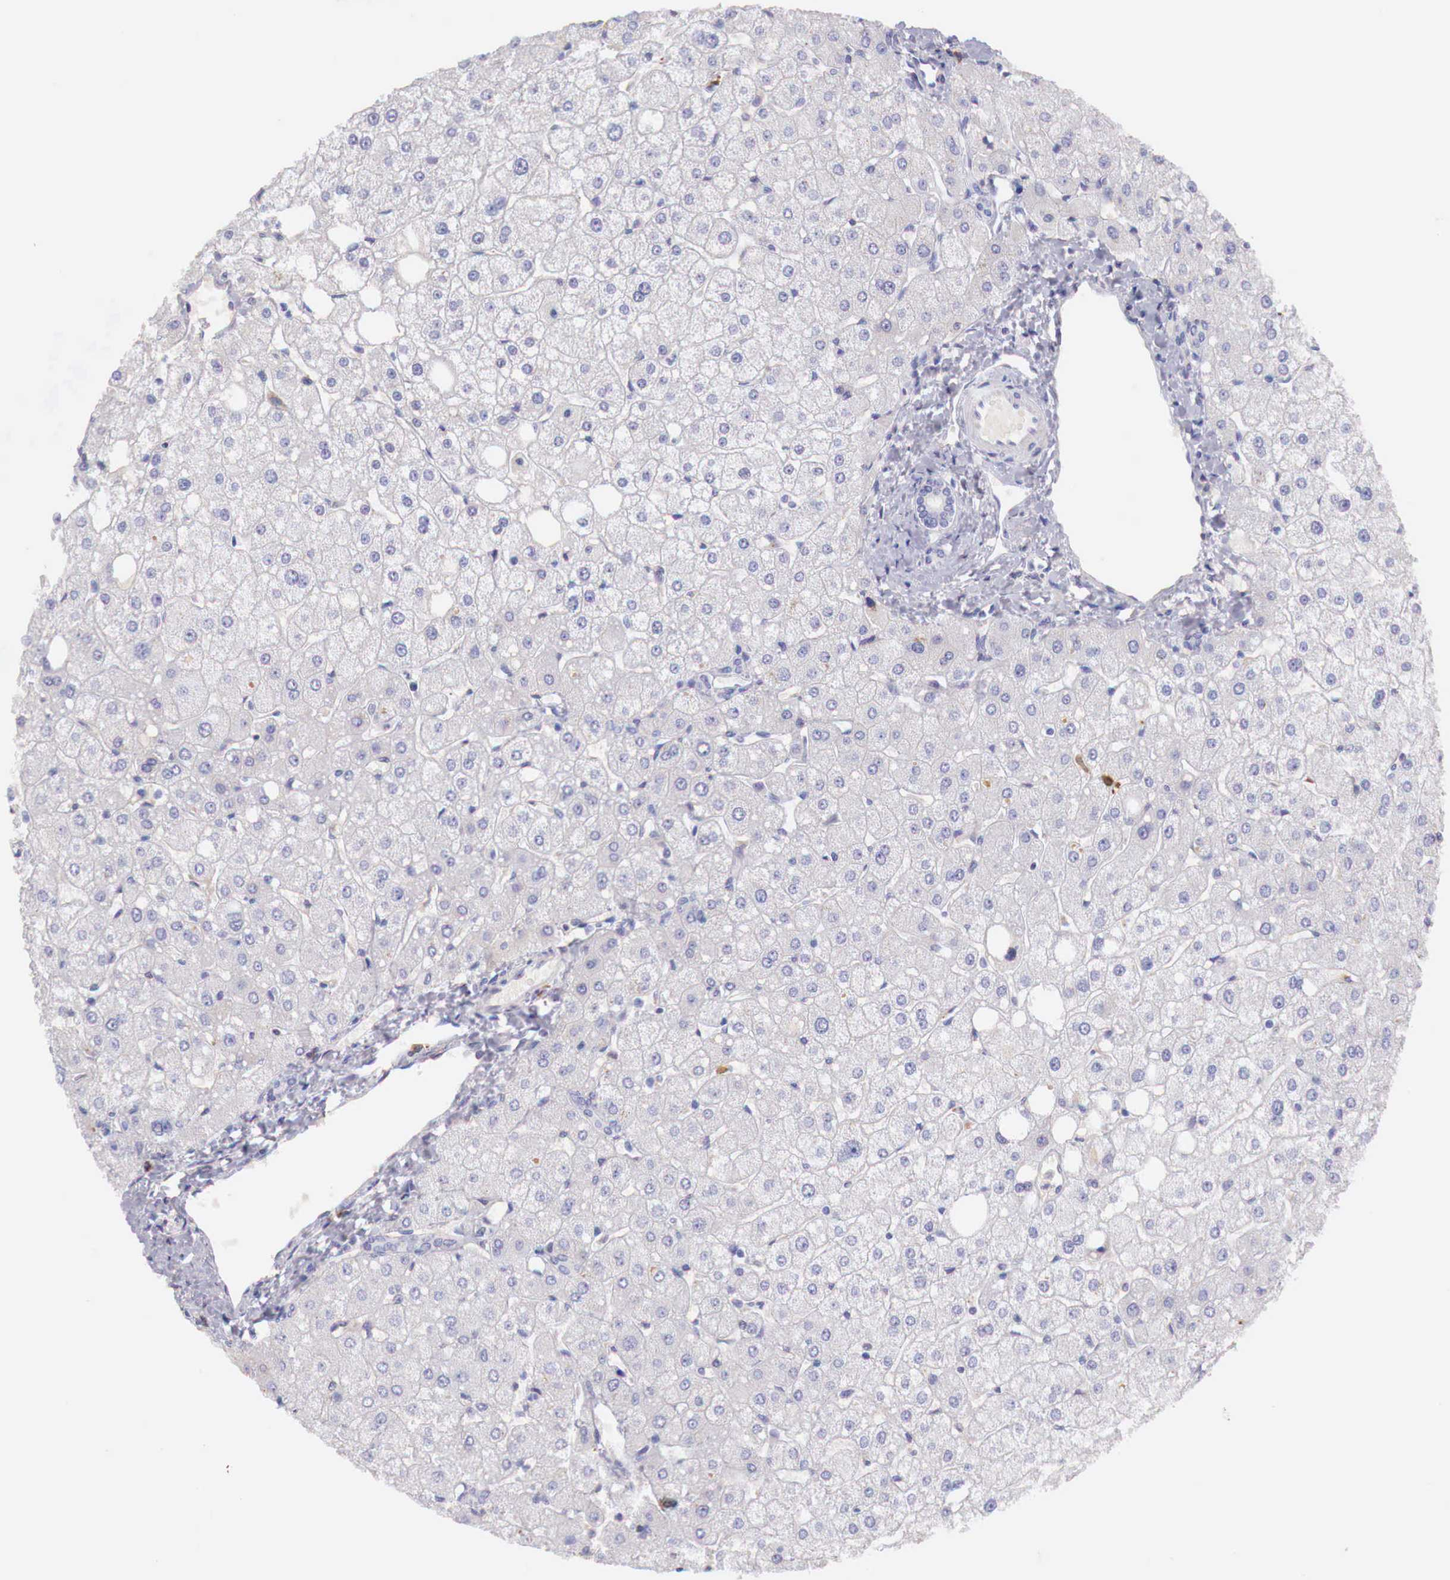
{"staining": {"intensity": "negative", "quantity": "none", "location": "none"}, "tissue": "liver", "cell_type": "Cholangiocytes", "image_type": "normal", "snomed": [{"axis": "morphology", "description": "Normal tissue, NOS"}, {"axis": "topography", "description": "Liver"}], "caption": "Liver was stained to show a protein in brown. There is no significant staining in cholangiocytes. (Brightfield microscopy of DAB (3,3'-diaminobenzidine) immunohistochemistry (IHC) at high magnification).", "gene": "XPNPEP2", "patient": {"sex": "male", "age": 35}}